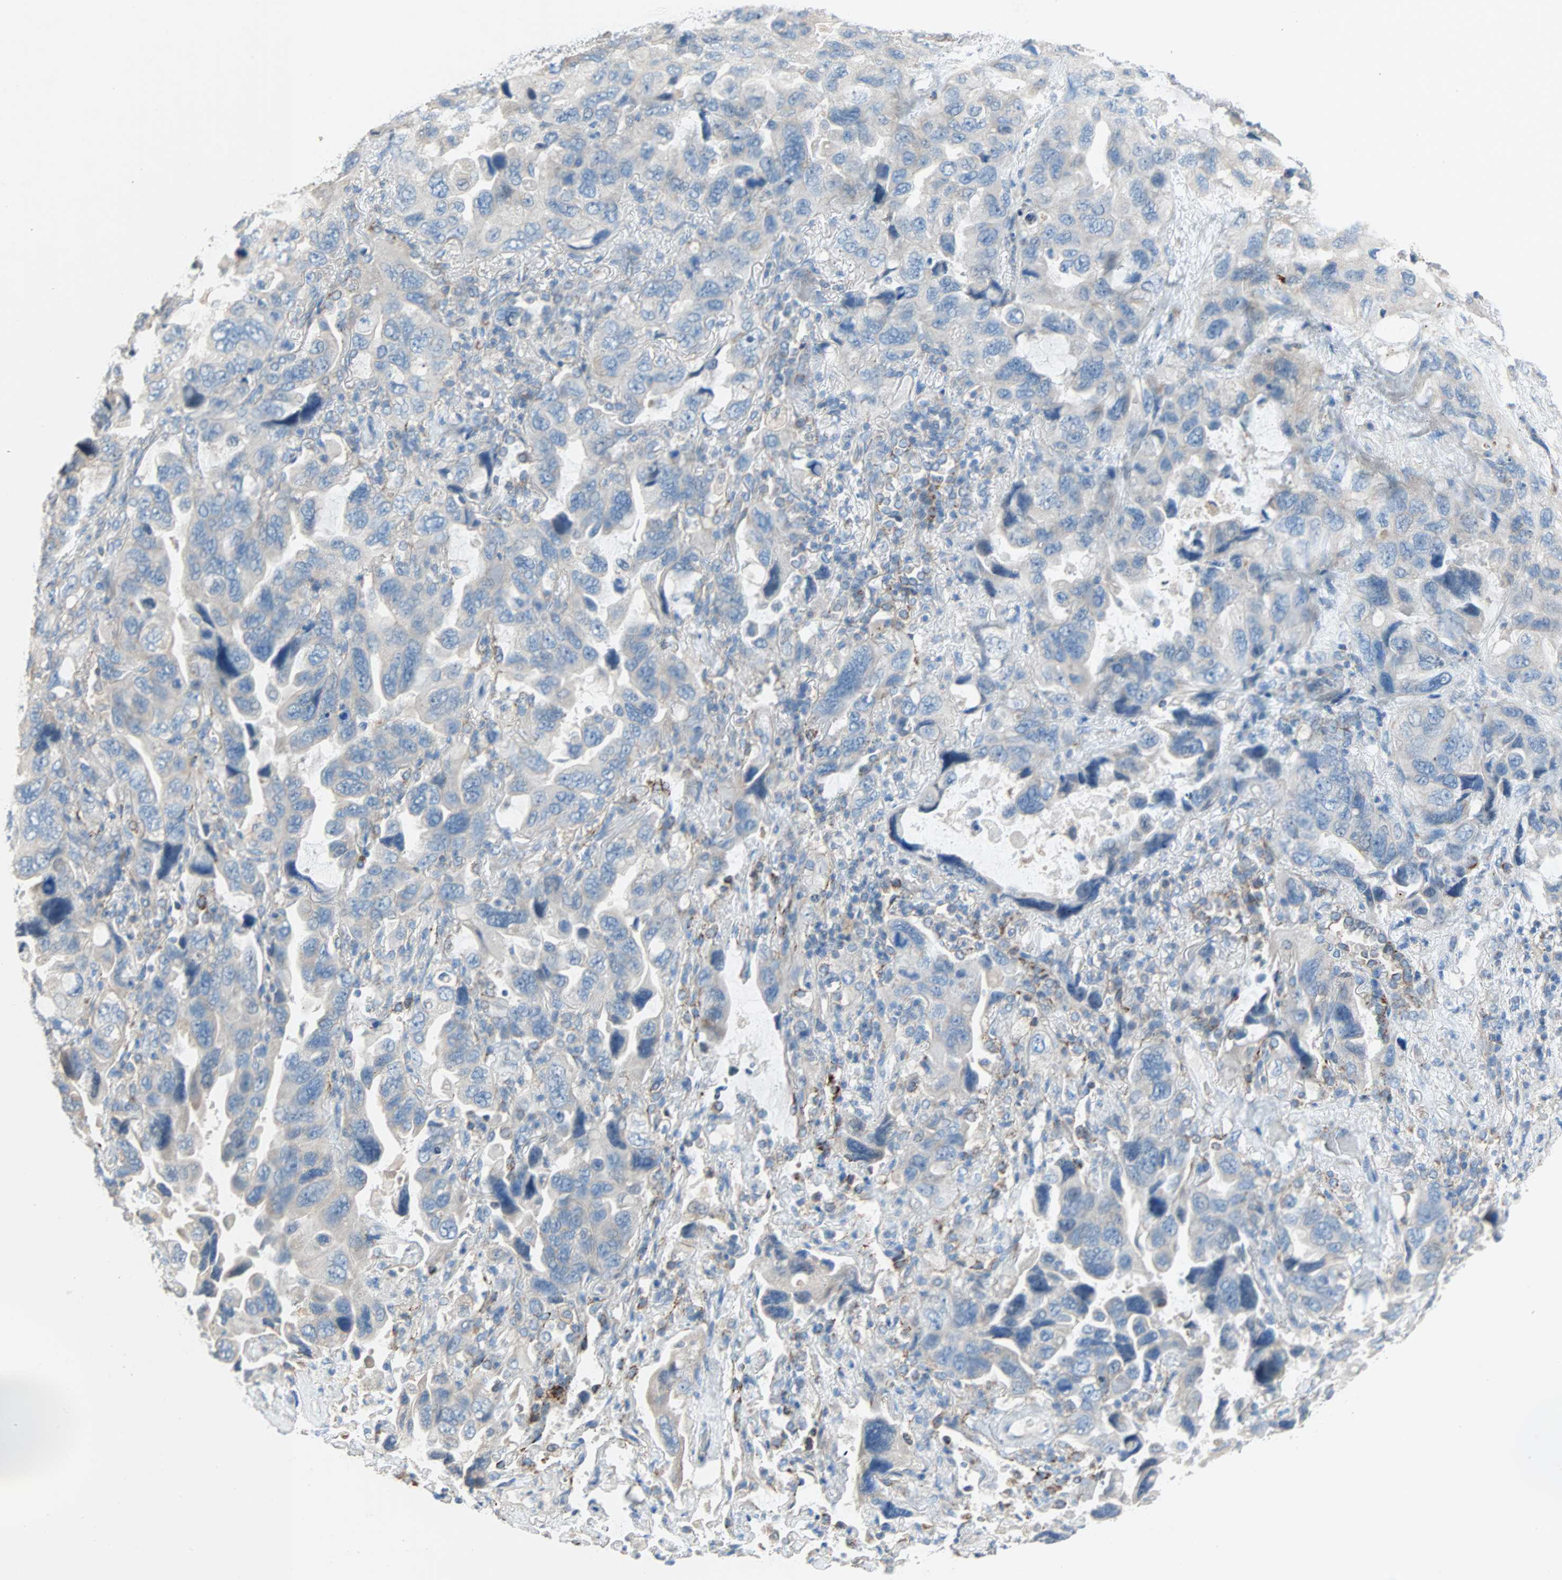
{"staining": {"intensity": "negative", "quantity": "none", "location": "none"}, "tissue": "lung cancer", "cell_type": "Tumor cells", "image_type": "cancer", "snomed": [{"axis": "morphology", "description": "Squamous cell carcinoma, NOS"}, {"axis": "topography", "description": "Lung"}], "caption": "Immunohistochemistry (IHC) histopathology image of neoplastic tissue: human lung cancer (squamous cell carcinoma) stained with DAB (3,3'-diaminobenzidine) reveals no significant protein expression in tumor cells.", "gene": "ACVRL1", "patient": {"sex": "female", "age": 73}}